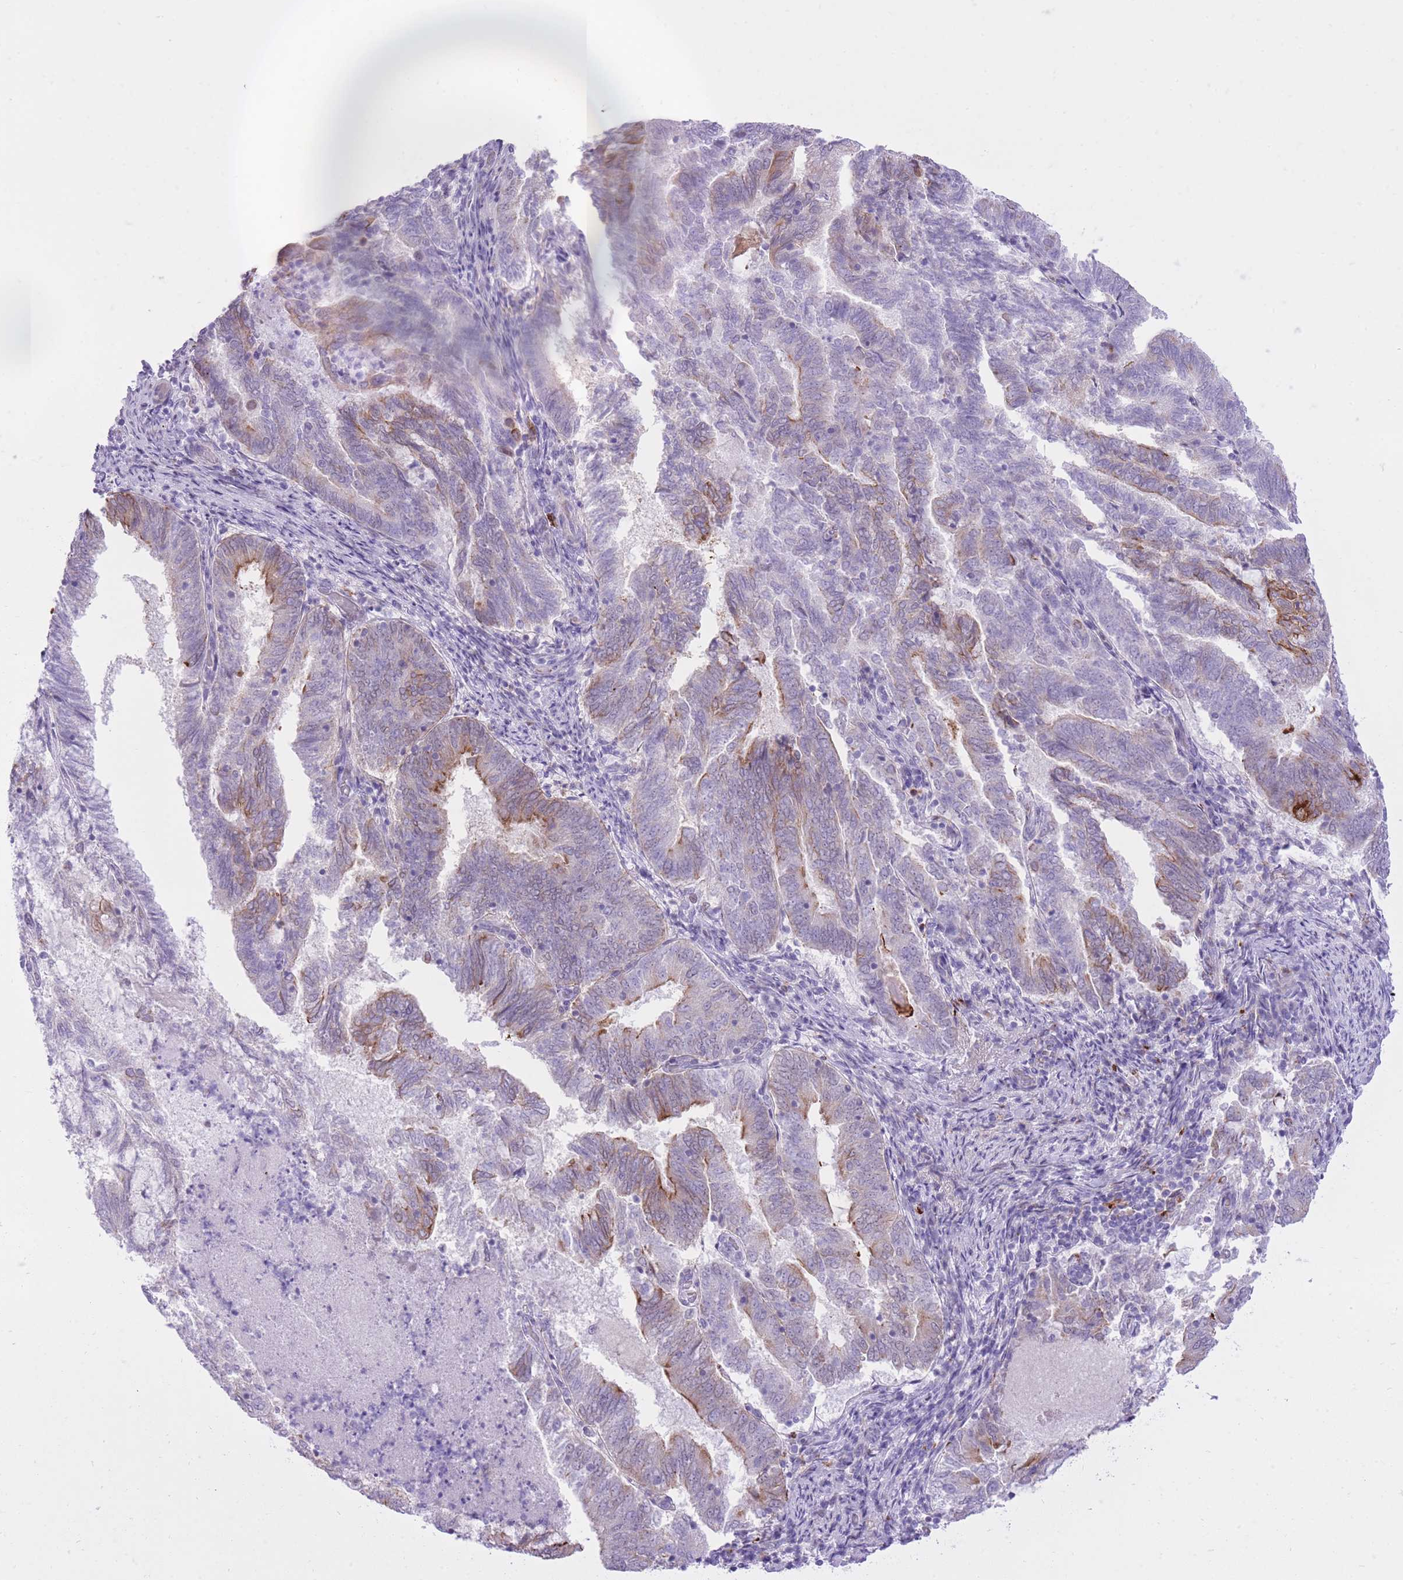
{"staining": {"intensity": "strong", "quantity": "<25%", "location": "cytoplasmic/membranous"}, "tissue": "endometrial cancer", "cell_type": "Tumor cells", "image_type": "cancer", "snomed": [{"axis": "morphology", "description": "Adenocarcinoma, NOS"}, {"axis": "topography", "description": "Endometrium"}], "caption": "Endometrial adenocarcinoma was stained to show a protein in brown. There is medium levels of strong cytoplasmic/membranous staining in approximately <25% of tumor cells.", "gene": "MEIS3", "patient": {"sex": "female", "age": 80}}